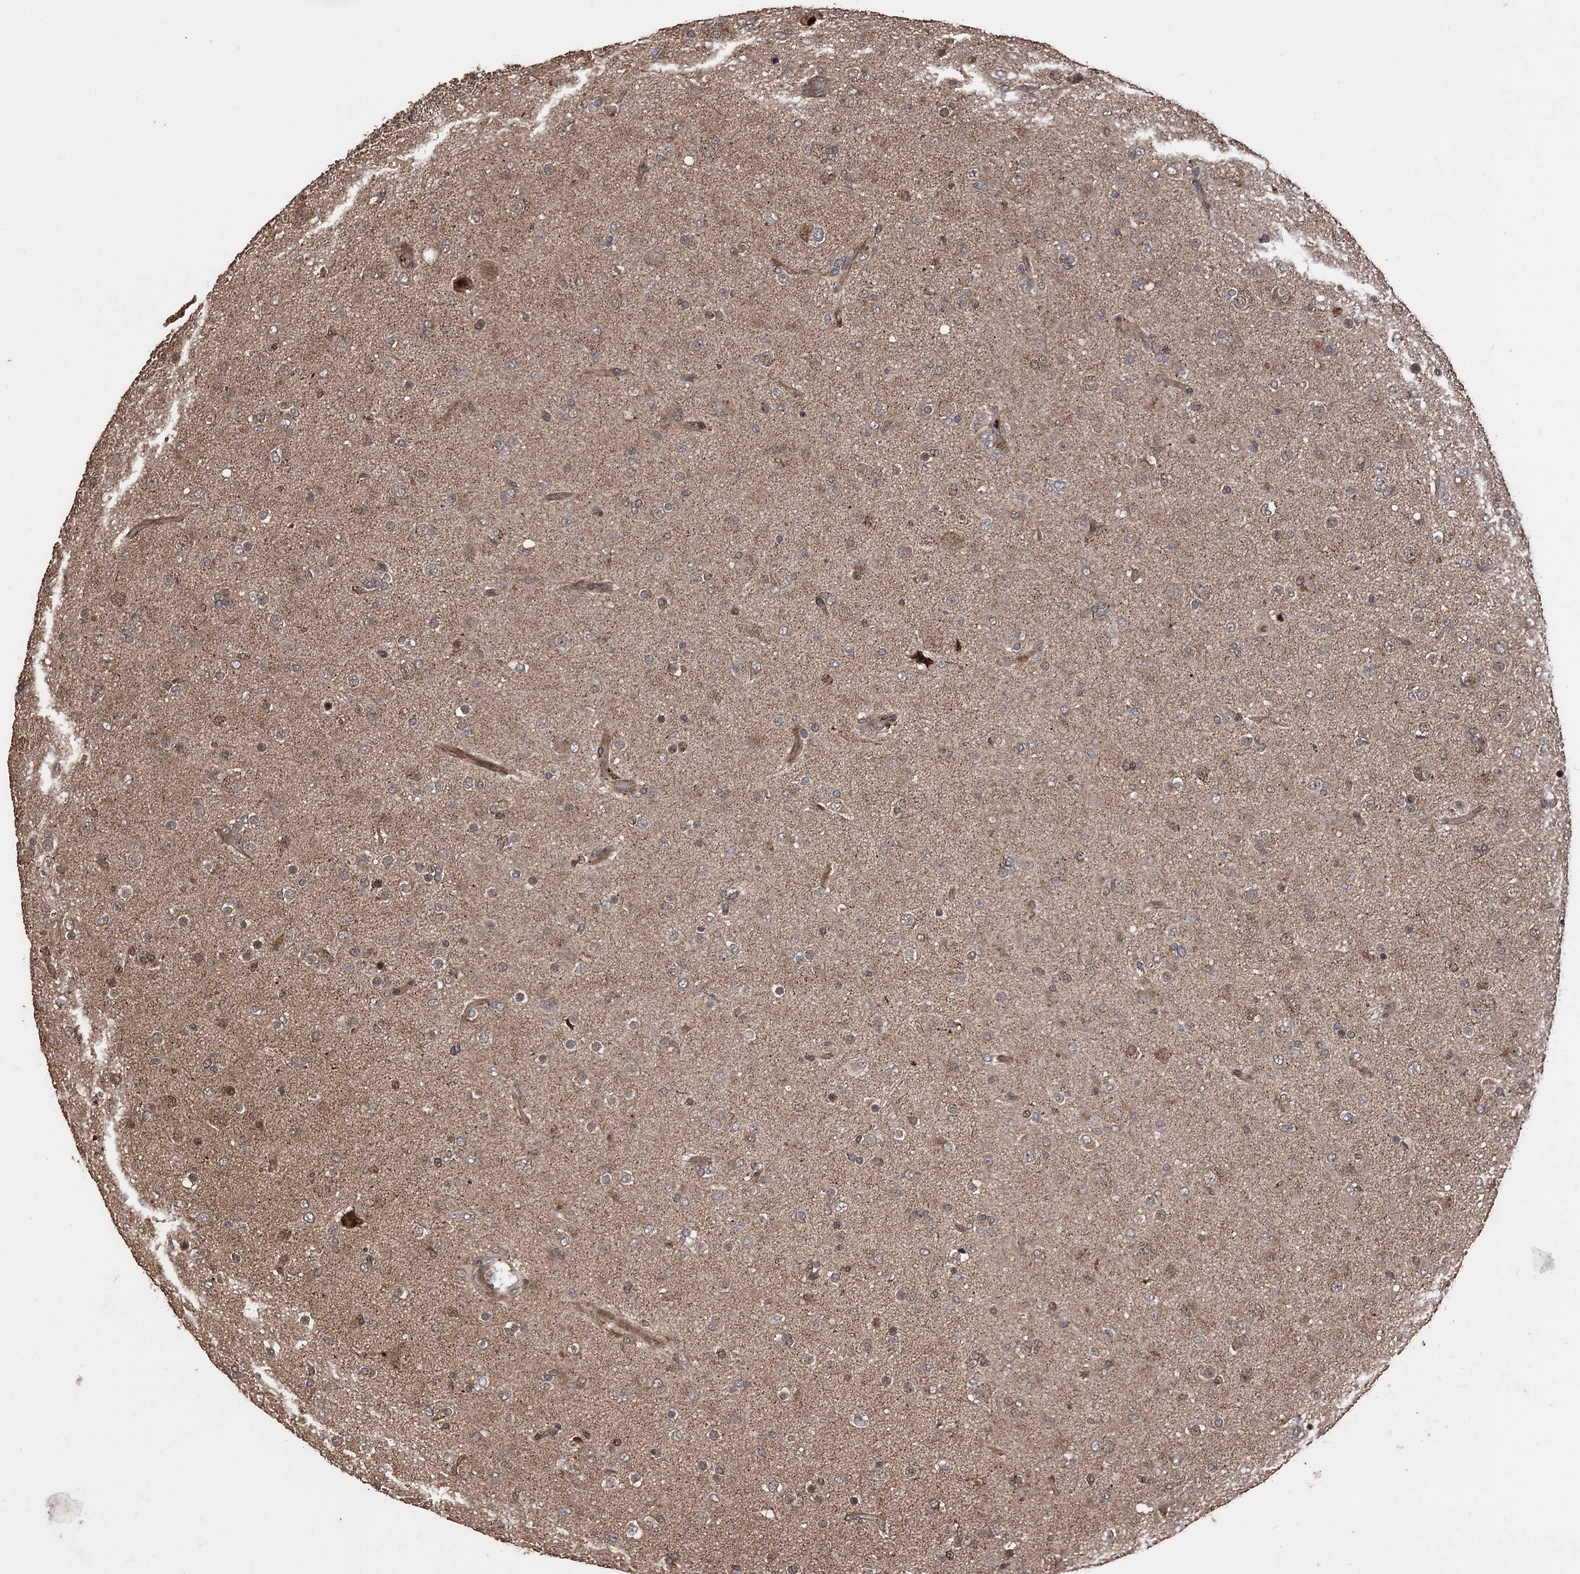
{"staining": {"intensity": "weak", "quantity": "<25%", "location": "cytoplasmic/membranous"}, "tissue": "glioma", "cell_type": "Tumor cells", "image_type": "cancer", "snomed": [{"axis": "morphology", "description": "Glioma, malignant, Low grade"}, {"axis": "topography", "description": "Brain"}], "caption": "High magnification brightfield microscopy of glioma stained with DAB (brown) and counterstained with hematoxylin (blue): tumor cells show no significant positivity.", "gene": "RASSF3", "patient": {"sex": "male", "age": 65}}